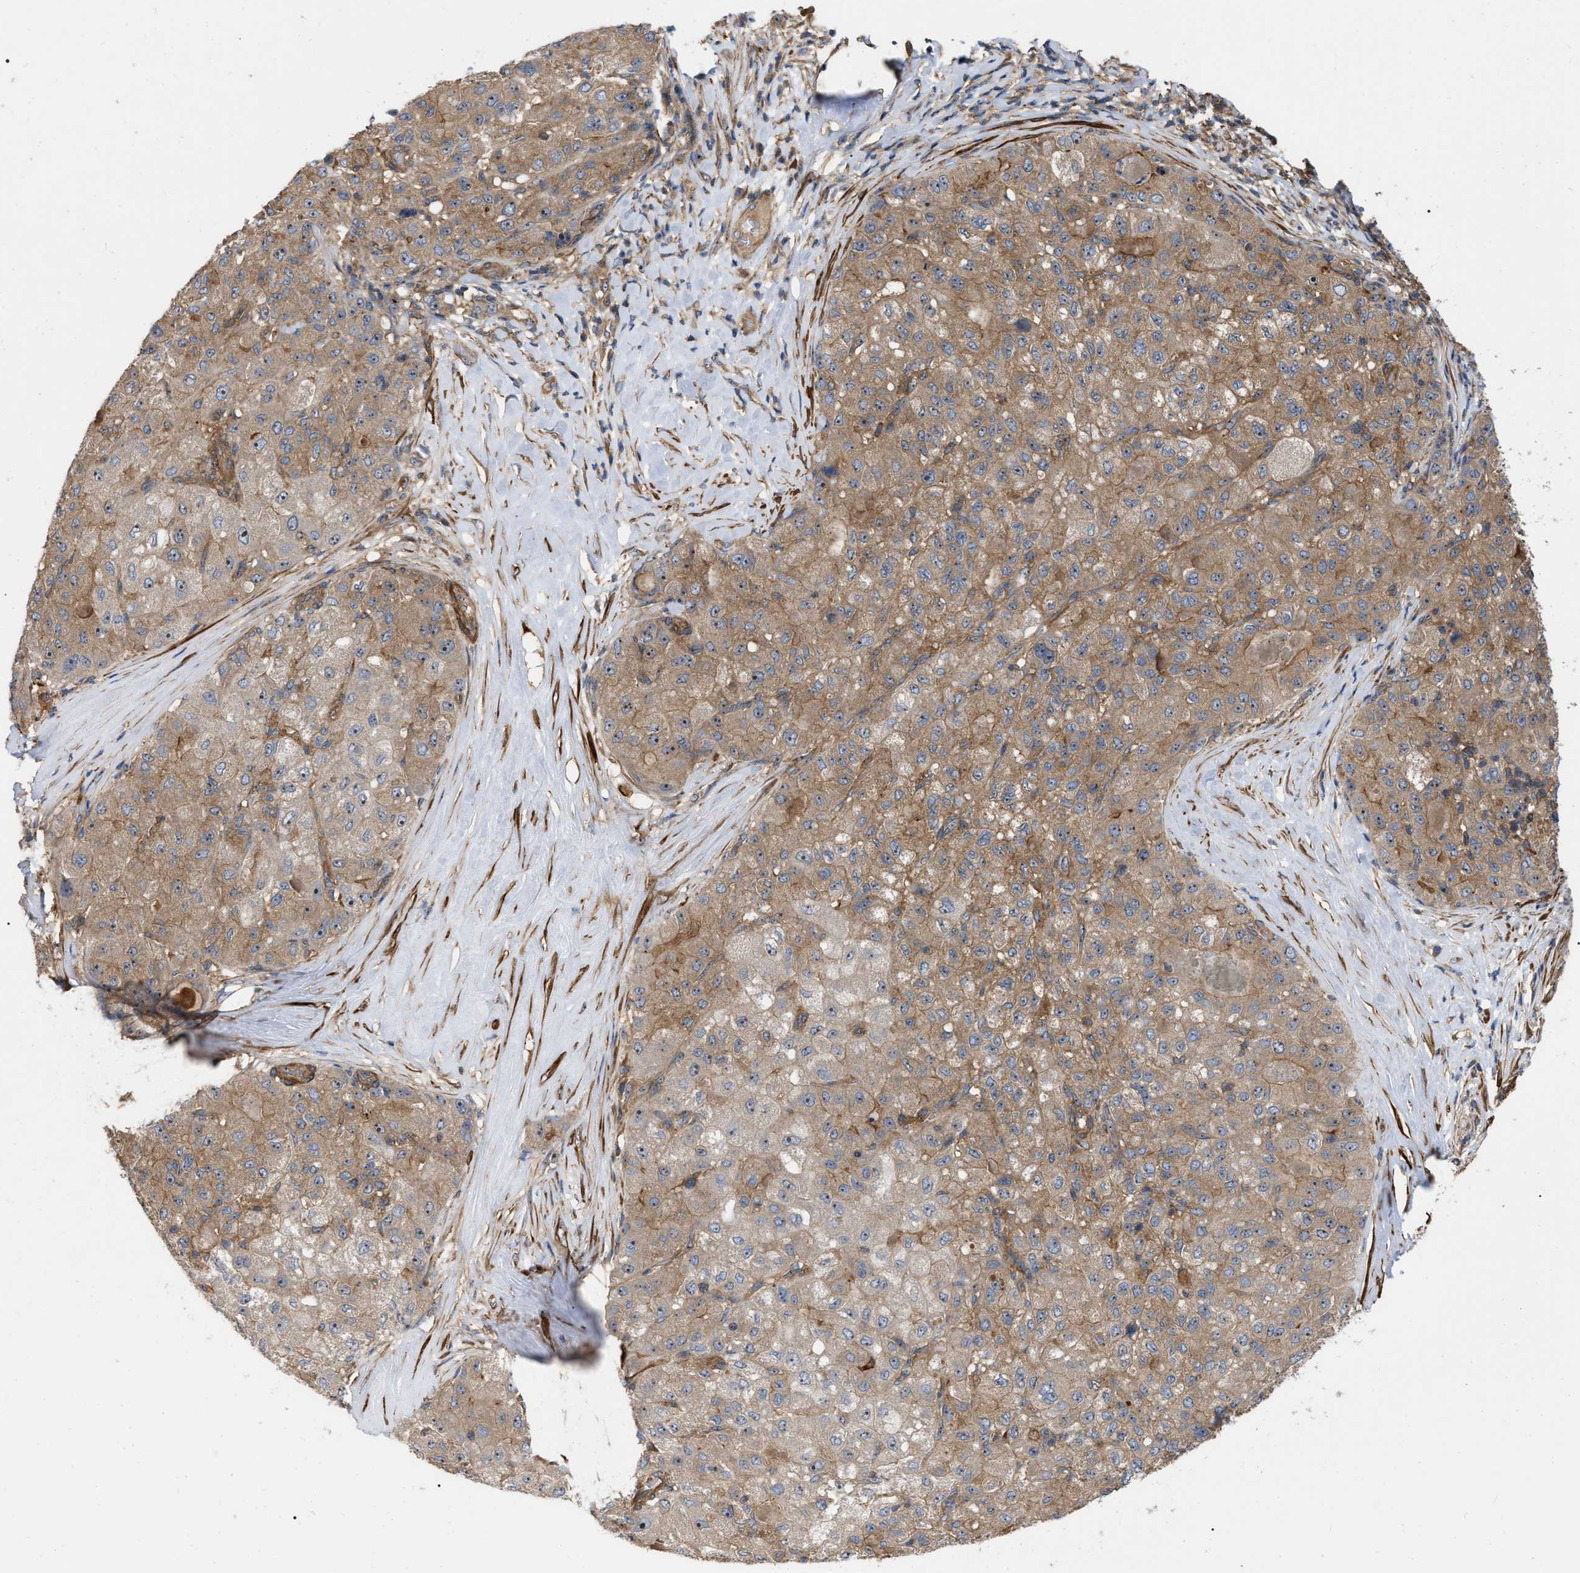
{"staining": {"intensity": "moderate", "quantity": ">75%", "location": "cytoplasmic/membranous,nuclear"}, "tissue": "liver cancer", "cell_type": "Tumor cells", "image_type": "cancer", "snomed": [{"axis": "morphology", "description": "Carcinoma, Hepatocellular, NOS"}, {"axis": "topography", "description": "Liver"}], "caption": "Immunohistochemistry (IHC) (DAB) staining of liver cancer (hepatocellular carcinoma) reveals moderate cytoplasmic/membranous and nuclear protein positivity in approximately >75% of tumor cells.", "gene": "RABEP1", "patient": {"sex": "male", "age": 80}}